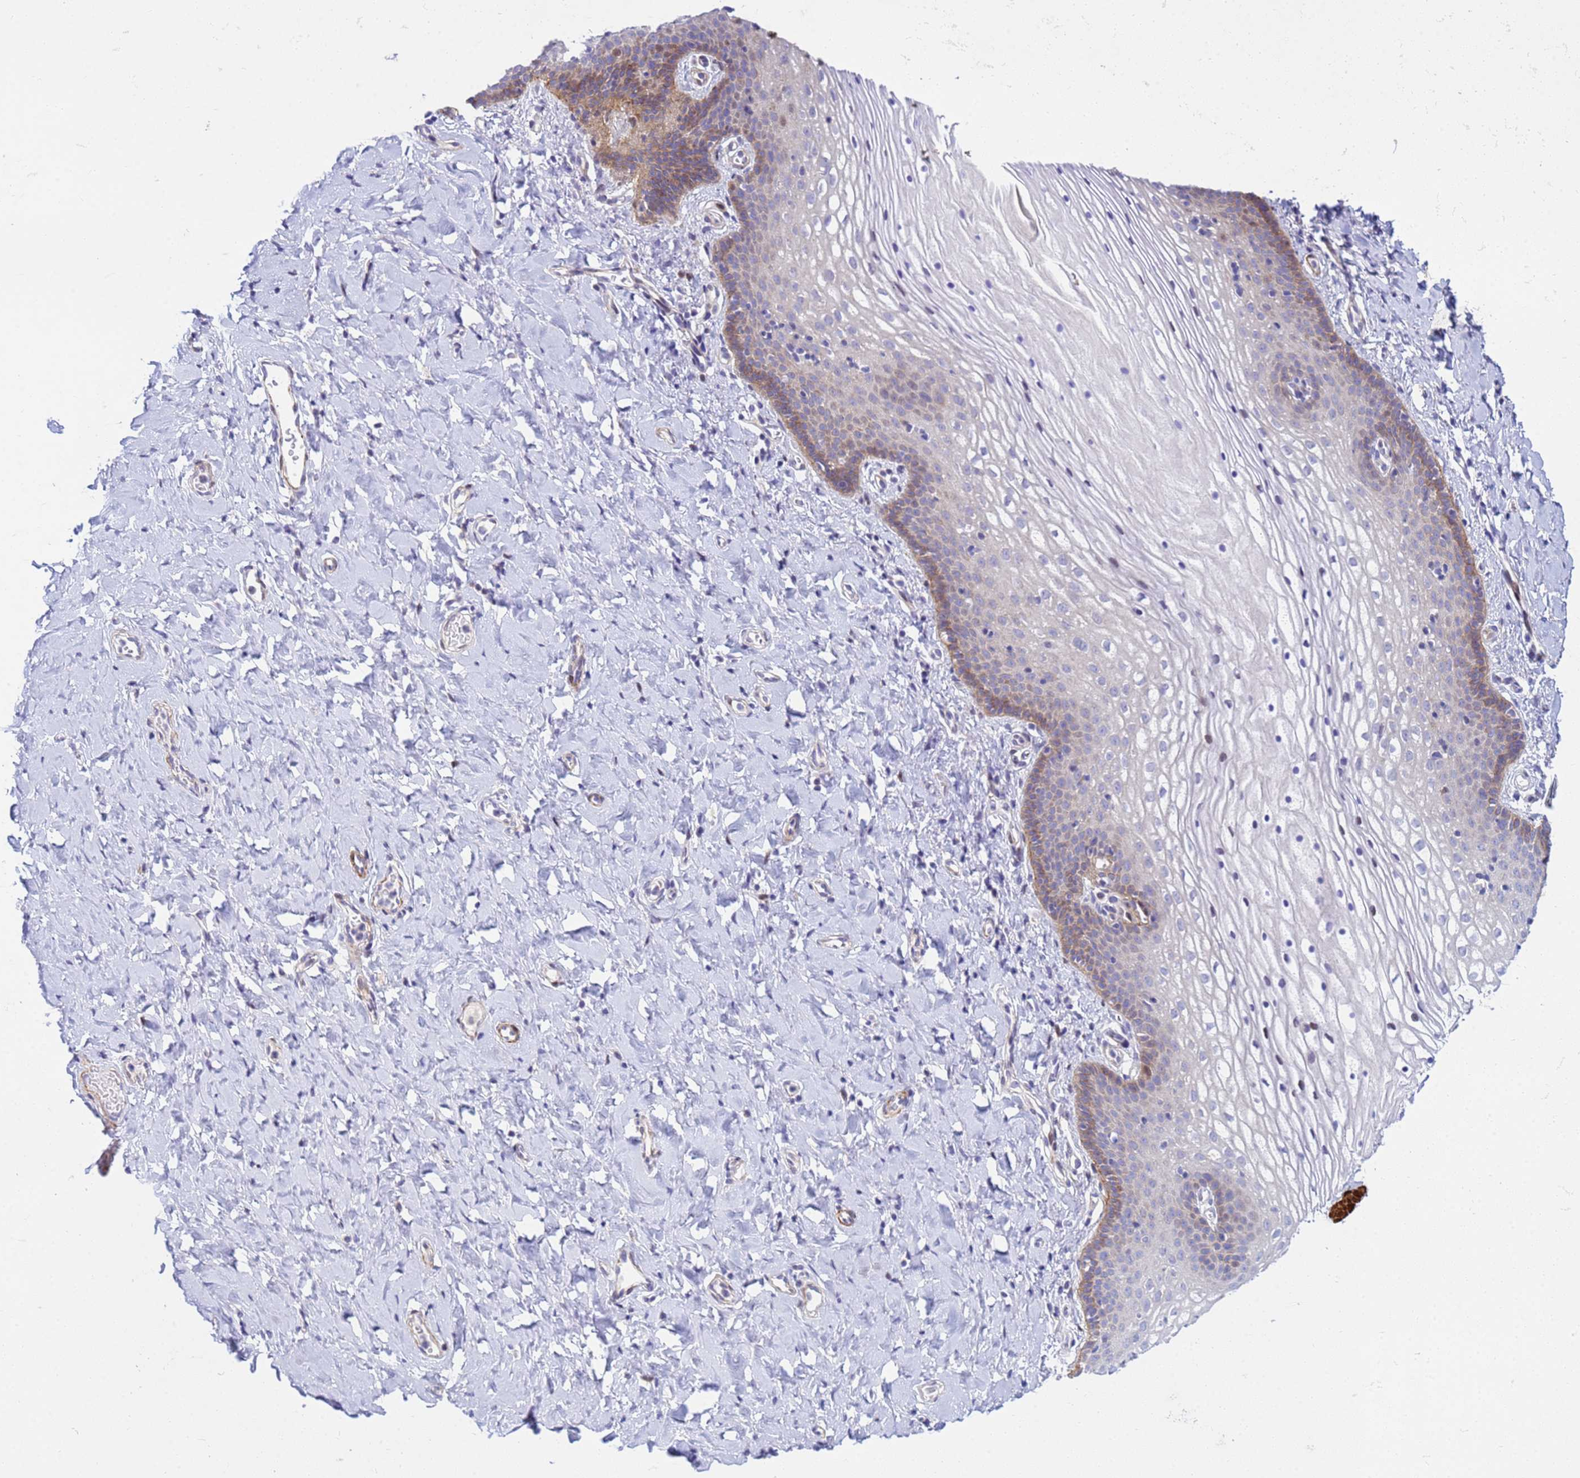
{"staining": {"intensity": "moderate", "quantity": "<25%", "location": "cytoplasmic/membranous,nuclear"}, "tissue": "vagina", "cell_type": "Squamous epithelial cells", "image_type": "normal", "snomed": [{"axis": "morphology", "description": "Normal tissue, NOS"}, {"axis": "topography", "description": "Vagina"}], "caption": "Human vagina stained with a brown dye shows moderate cytoplasmic/membranous,nuclear positive staining in about <25% of squamous epithelial cells.", "gene": "P2RX7", "patient": {"sex": "female", "age": 60}}